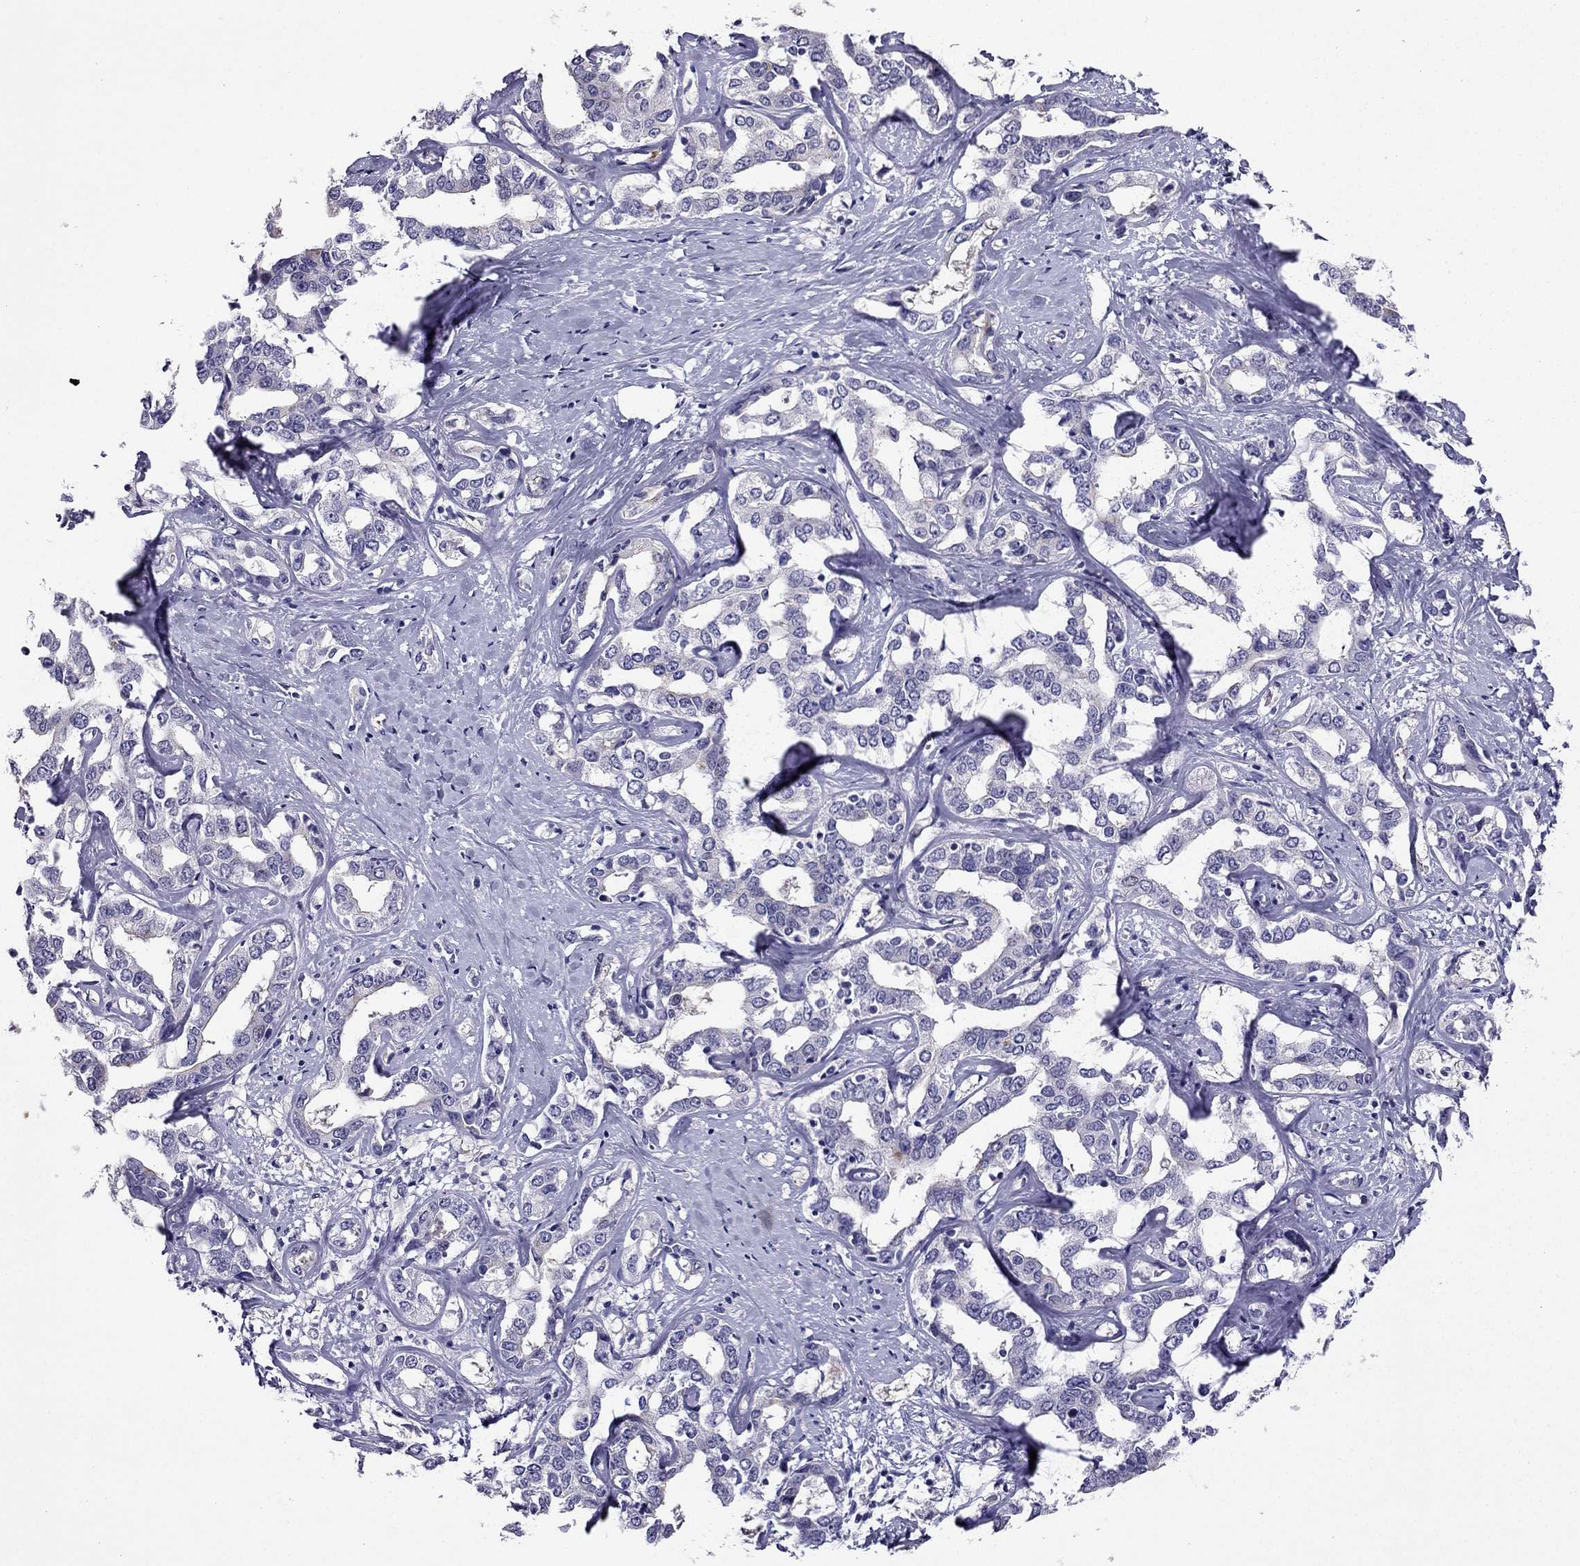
{"staining": {"intensity": "negative", "quantity": "none", "location": "none"}, "tissue": "liver cancer", "cell_type": "Tumor cells", "image_type": "cancer", "snomed": [{"axis": "morphology", "description": "Cholangiocarcinoma"}, {"axis": "topography", "description": "Liver"}], "caption": "The photomicrograph reveals no significant expression in tumor cells of liver cancer (cholangiocarcinoma).", "gene": "KCNJ10", "patient": {"sex": "male", "age": 59}}